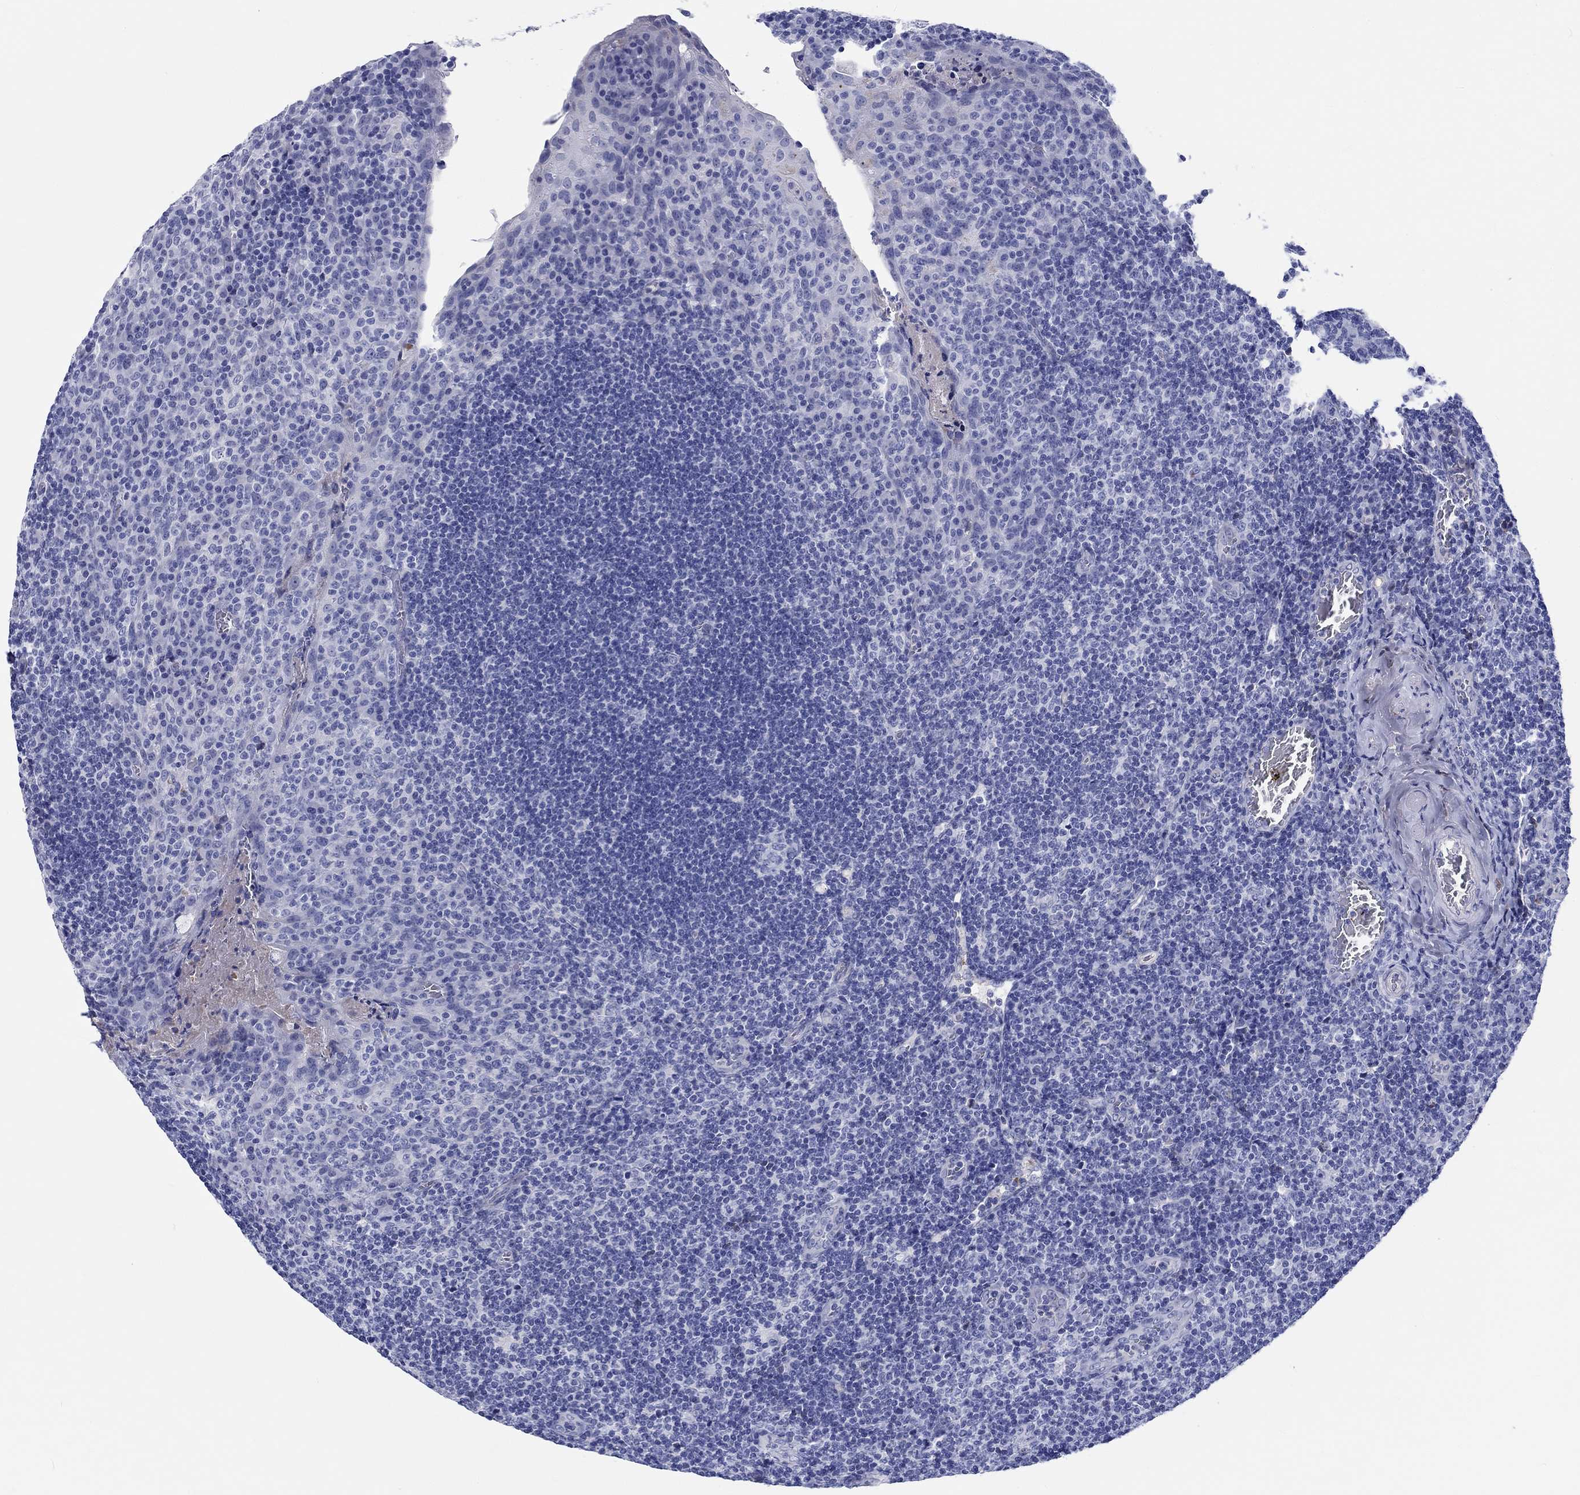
{"staining": {"intensity": "negative", "quantity": "none", "location": "none"}, "tissue": "tonsil", "cell_type": "Germinal center cells", "image_type": "normal", "snomed": [{"axis": "morphology", "description": "Normal tissue, NOS"}, {"axis": "topography", "description": "Tonsil"}], "caption": "IHC photomicrograph of normal tonsil: tonsil stained with DAB shows no significant protein expression in germinal center cells.", "gene": "CDY1B", "patient": {"sex": "male", "age": 17}}